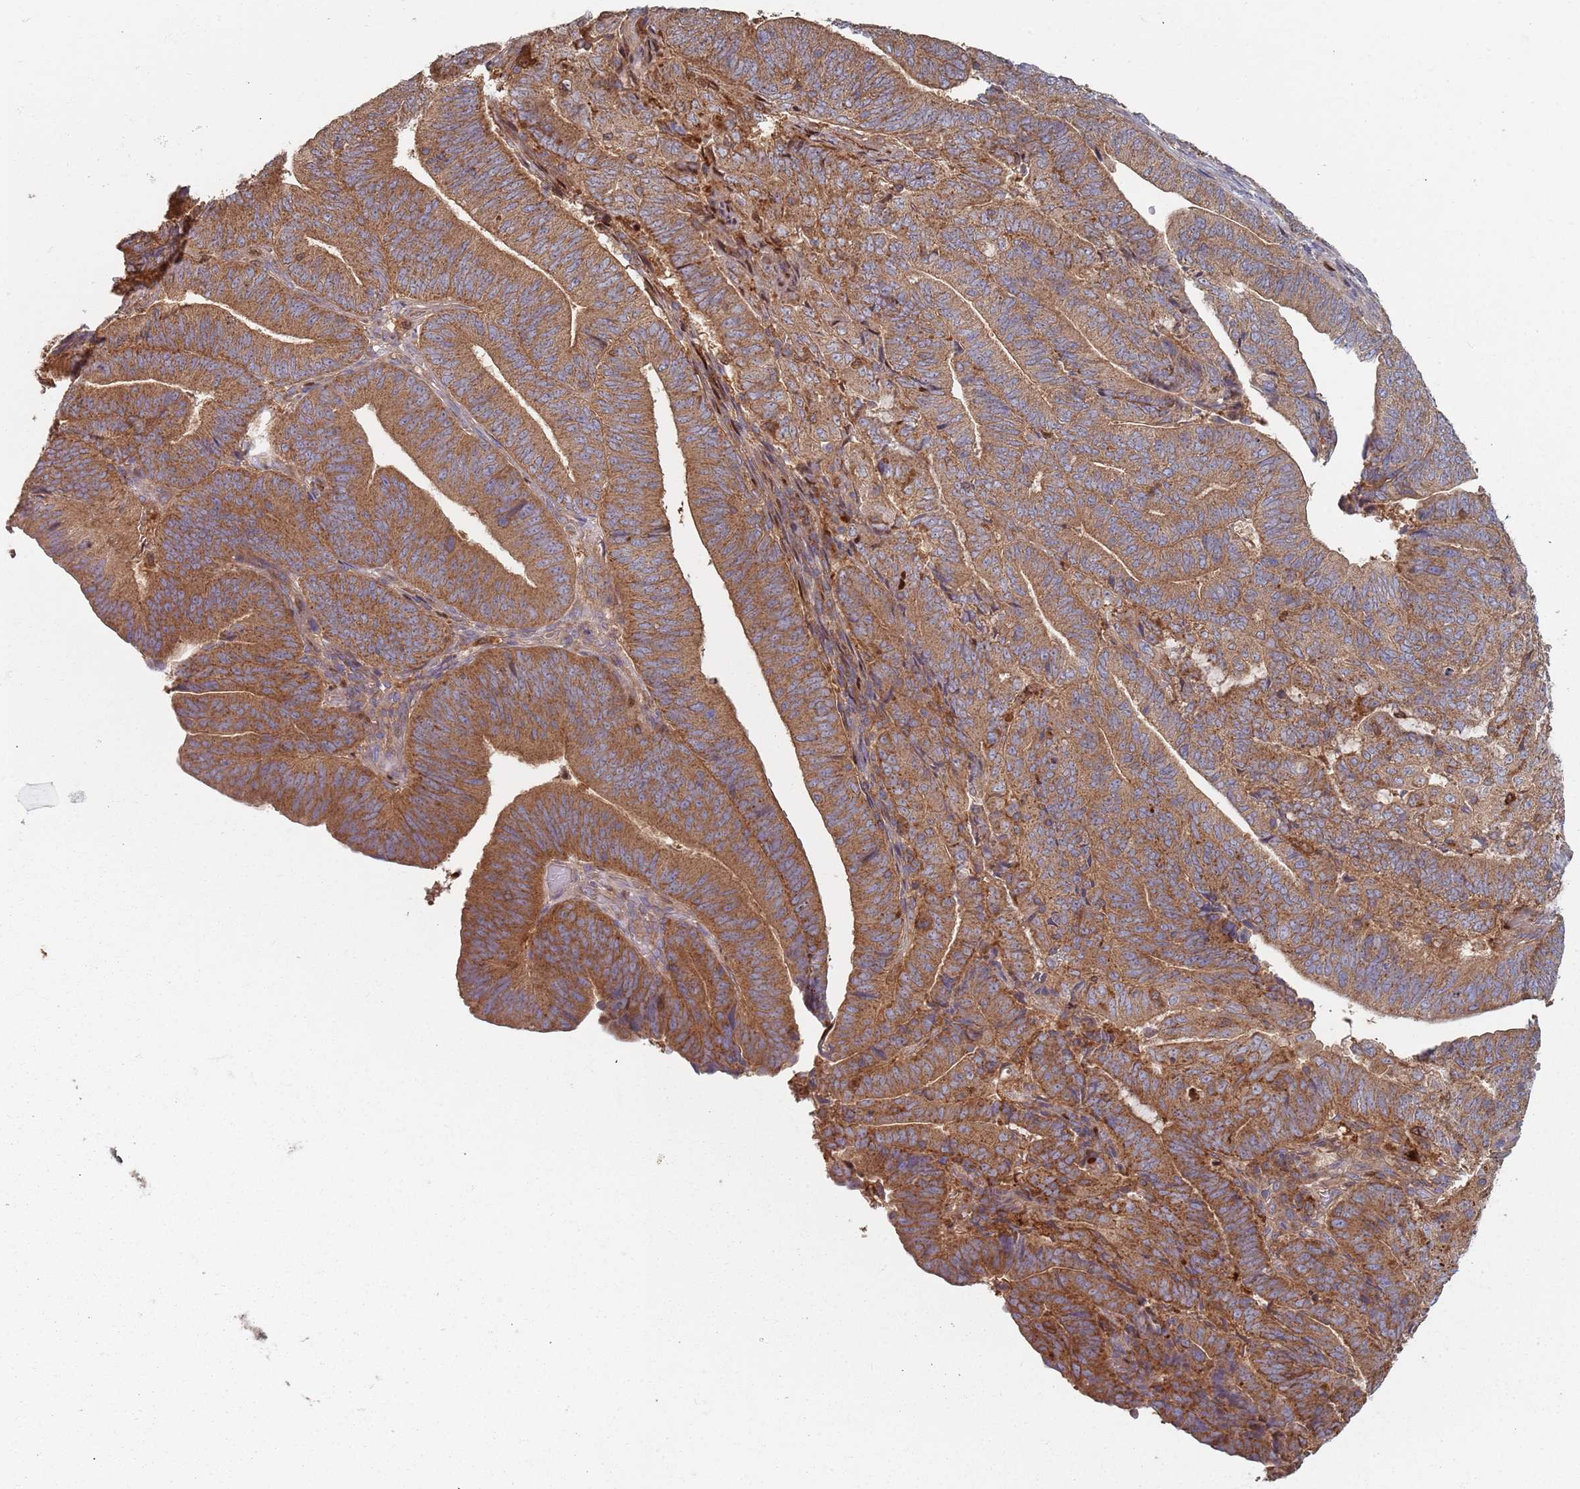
{"staining": {"intensity": "moderate", "quantity": ">75%", "location": "cytoplasmic/membranous"}, "tissue": "endometrial cancer", "cell_type": "Tumor cells", "image_type": "cancer", "snomed": [{"axis": "morphology", "description": "Adenocarcinoma, NOS"}, {"axis": "topography", "description": "Endometrium"}], "caption": "The histopathology image demonstrates staining of adenocarcinoma (endometrial), revealing moderate cytoplasmic/membranous protein staining (brown color) within tumor cells.", "gene": "GDI2", "patient": {"sex": "female", "age": 70}}